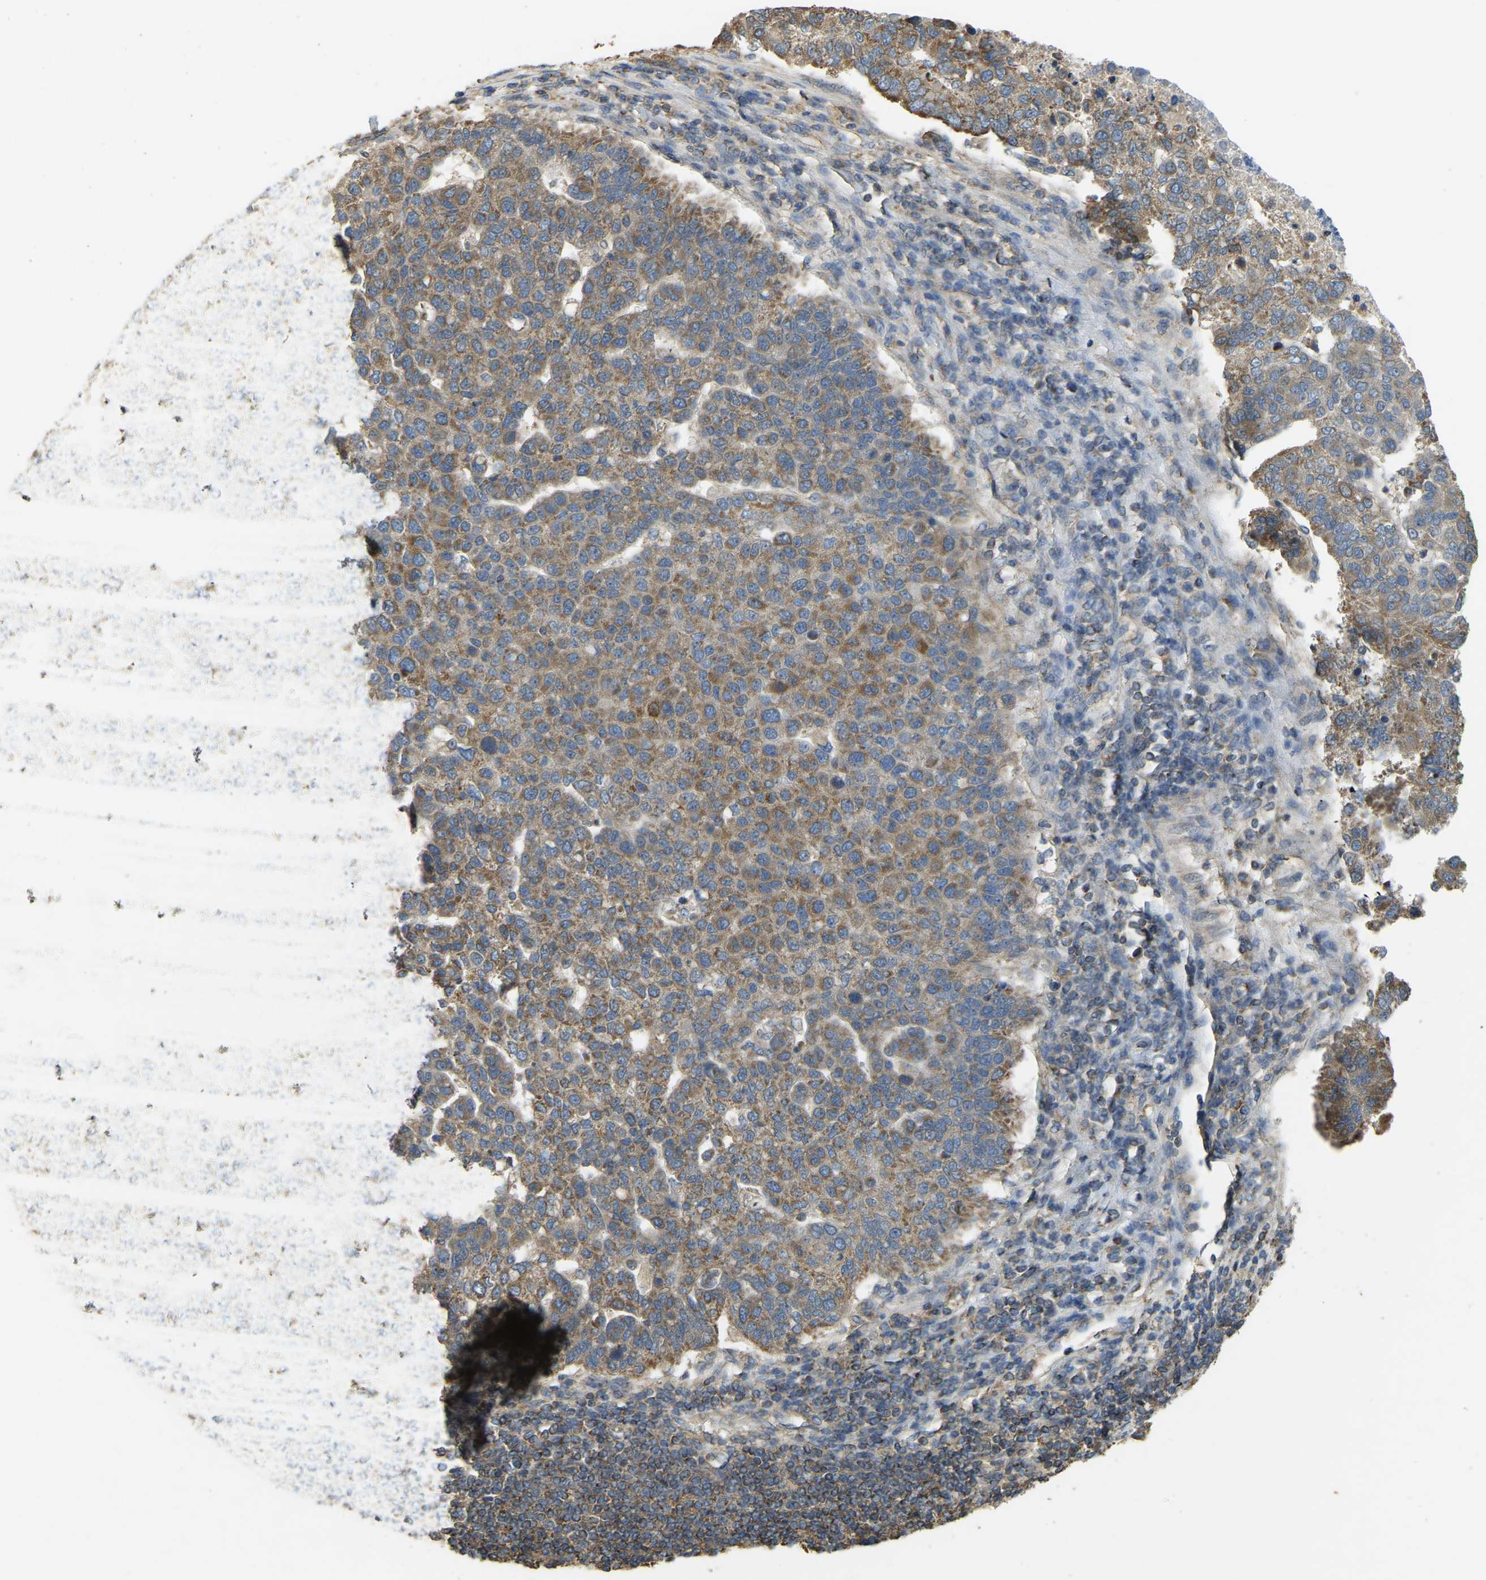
{"staining": {"intensity": "moderate", "quantity": ">75%", "location": "cytoplasmic/membranous"}, "tissue": "pancreatic cancer", "cell_type": "Tumor cells", "image_type": "cancer", "snomed": [{"axis": "morphology", "description": "Adenocarcinoma, NOS"}, {"axis": "topography", "description": "Pancreas"}], "caption": "Pancreatic adenocarcinoma stained with DAB immunohistochemistry exhibits medium levels of moderate cytoplasmic/membranous staining in about >75% of tumor cells. (Brightfield microscopy of DAB IHC at high magnification).", "gene": "GNG2", "patient": {"sex": "female", "age": 61}}